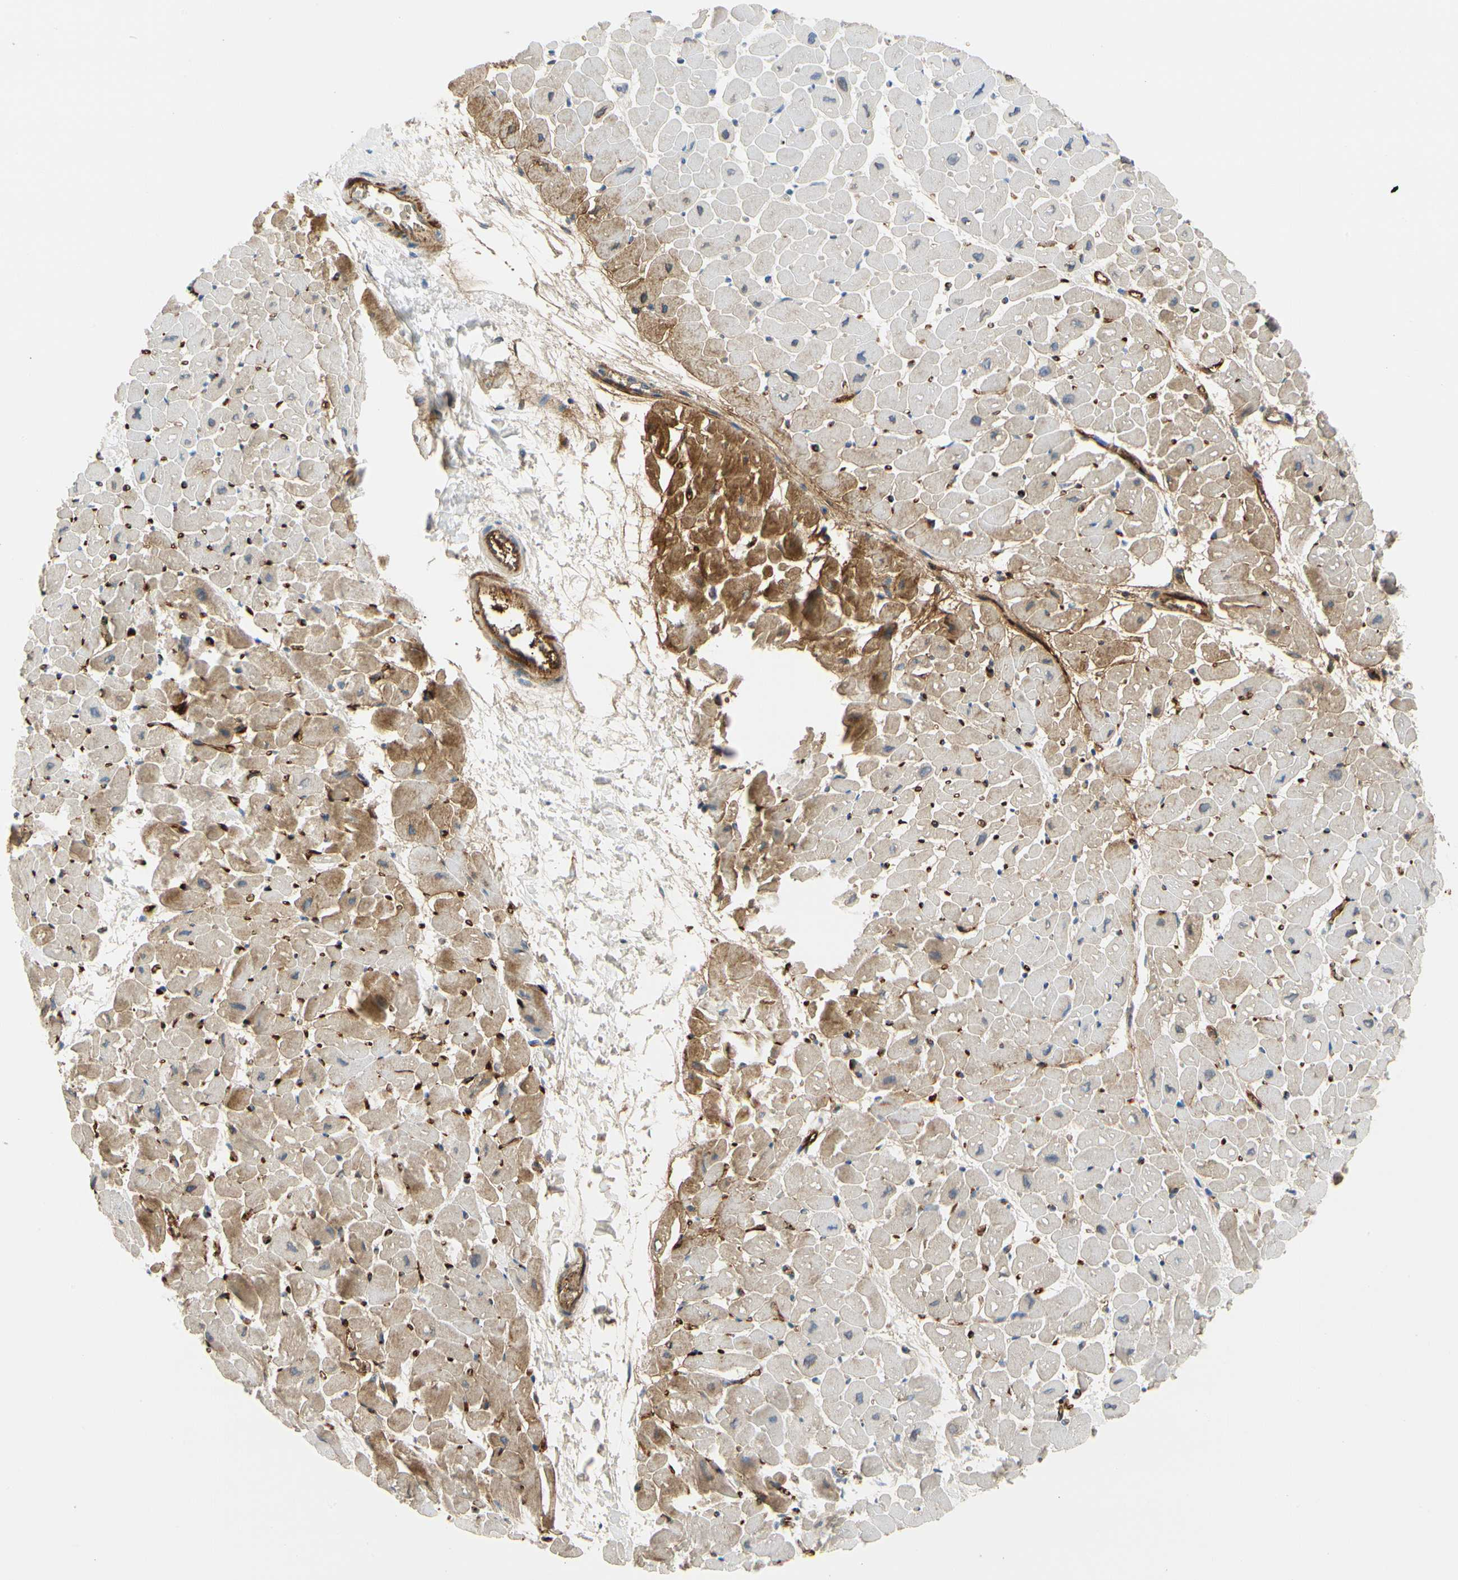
{"staining": {"intensity": "moderate", "quantity": "25%-75%", "location": "cytoplasmic/membranous"}, "tissue": "heart muscle", "cell_type": "Cardiomyocytes", "image_type": "normal", "snomed": [{"axis": "morphology", "description": "Normal tissue, NOS"}, {"axis": "topography", "description": "Heart"}], "caption": "High-magnification brightfield microscopy of normal heart muscle stained with DAB (brown) and counterstained with hematoxylin (blue). cardiomyocytes exhibit moderate cytoplasmic/membranous staining is identified in about25%-75% of cells.", "gene": "FGB", "patient": {"sex": "male", "age": 45}}